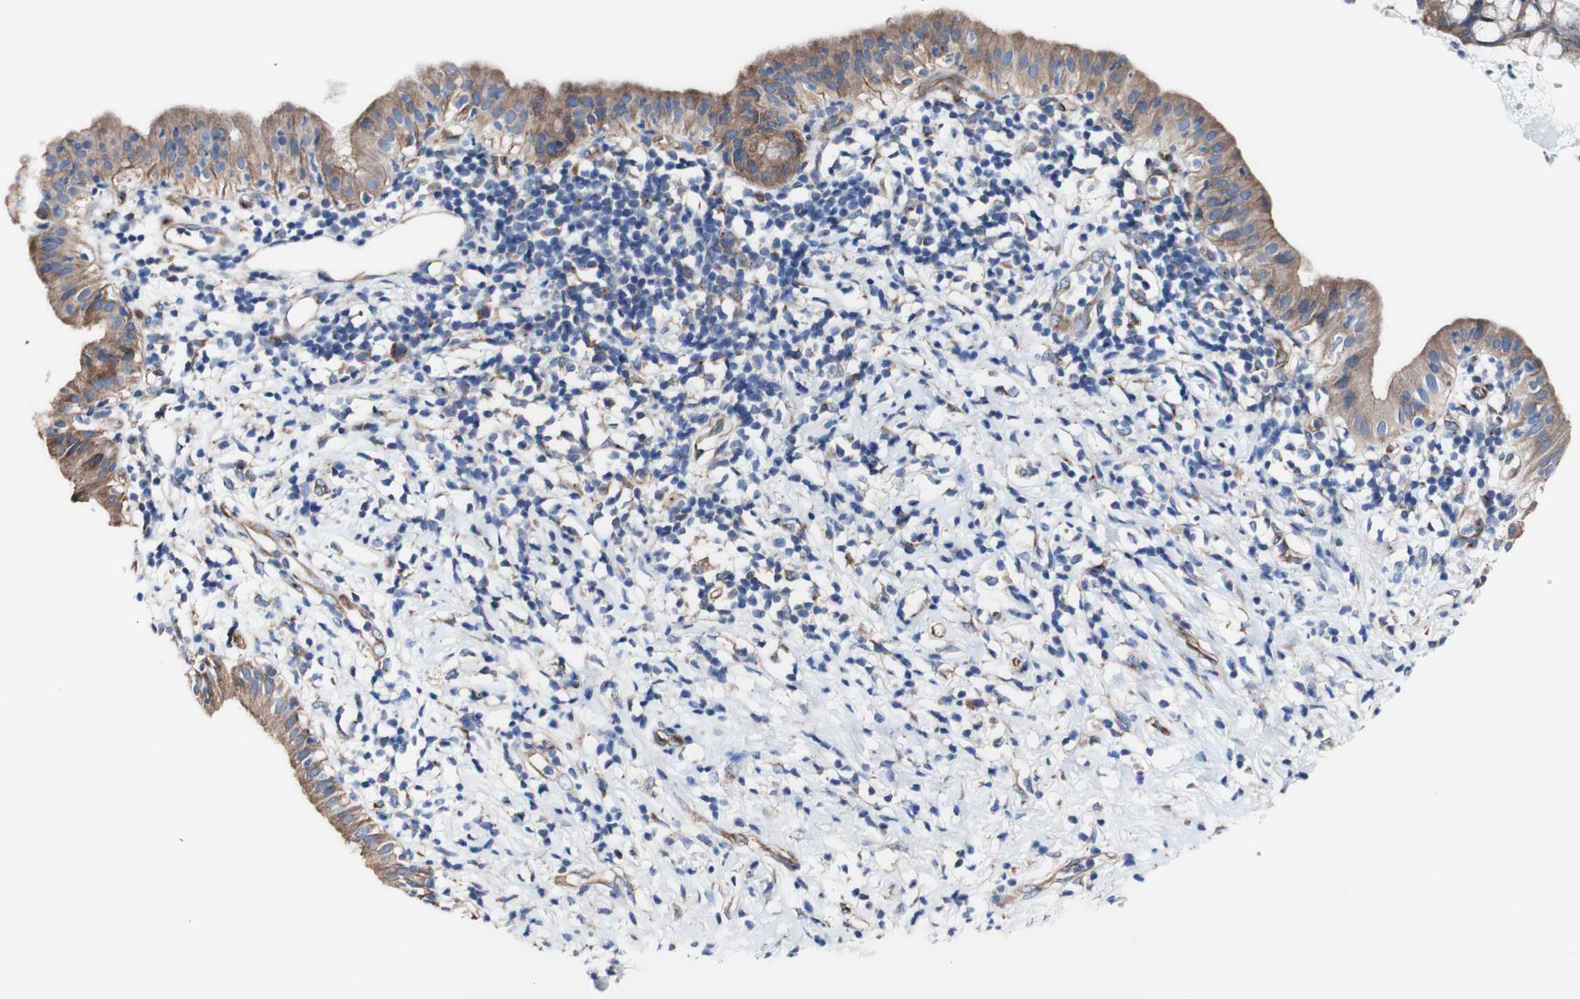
{"staining": {"intensity": "moderate", "quantity": ">75%", "location": "cytoplasmic/membranous"}, "tissue": "pancreatic cancer", "cell_type": "Tumor cells", "image_type": "cancer", "snomed": [{"axis": "morphology", "description": "Adenocarcinoma, NOS"}, {"axis": "morphology", "description": "Adenocarcinoma, metastatic, NOS"}, {"axis": "topography", "description": "Lymph node"}, {"axis": "topography", "description": "Pancreas"}, {"axis": "topography", "description": "Duodenum"}], "caption": "Immunohistochemical staining of pancreatic cancer (adenocarcinoma) demonstrates moderate cytoplasmic/membranous protein staining in about >75% of tumor cells.", "gene": "LRIG3", "patient": {"sex": "female", "age": 64}}